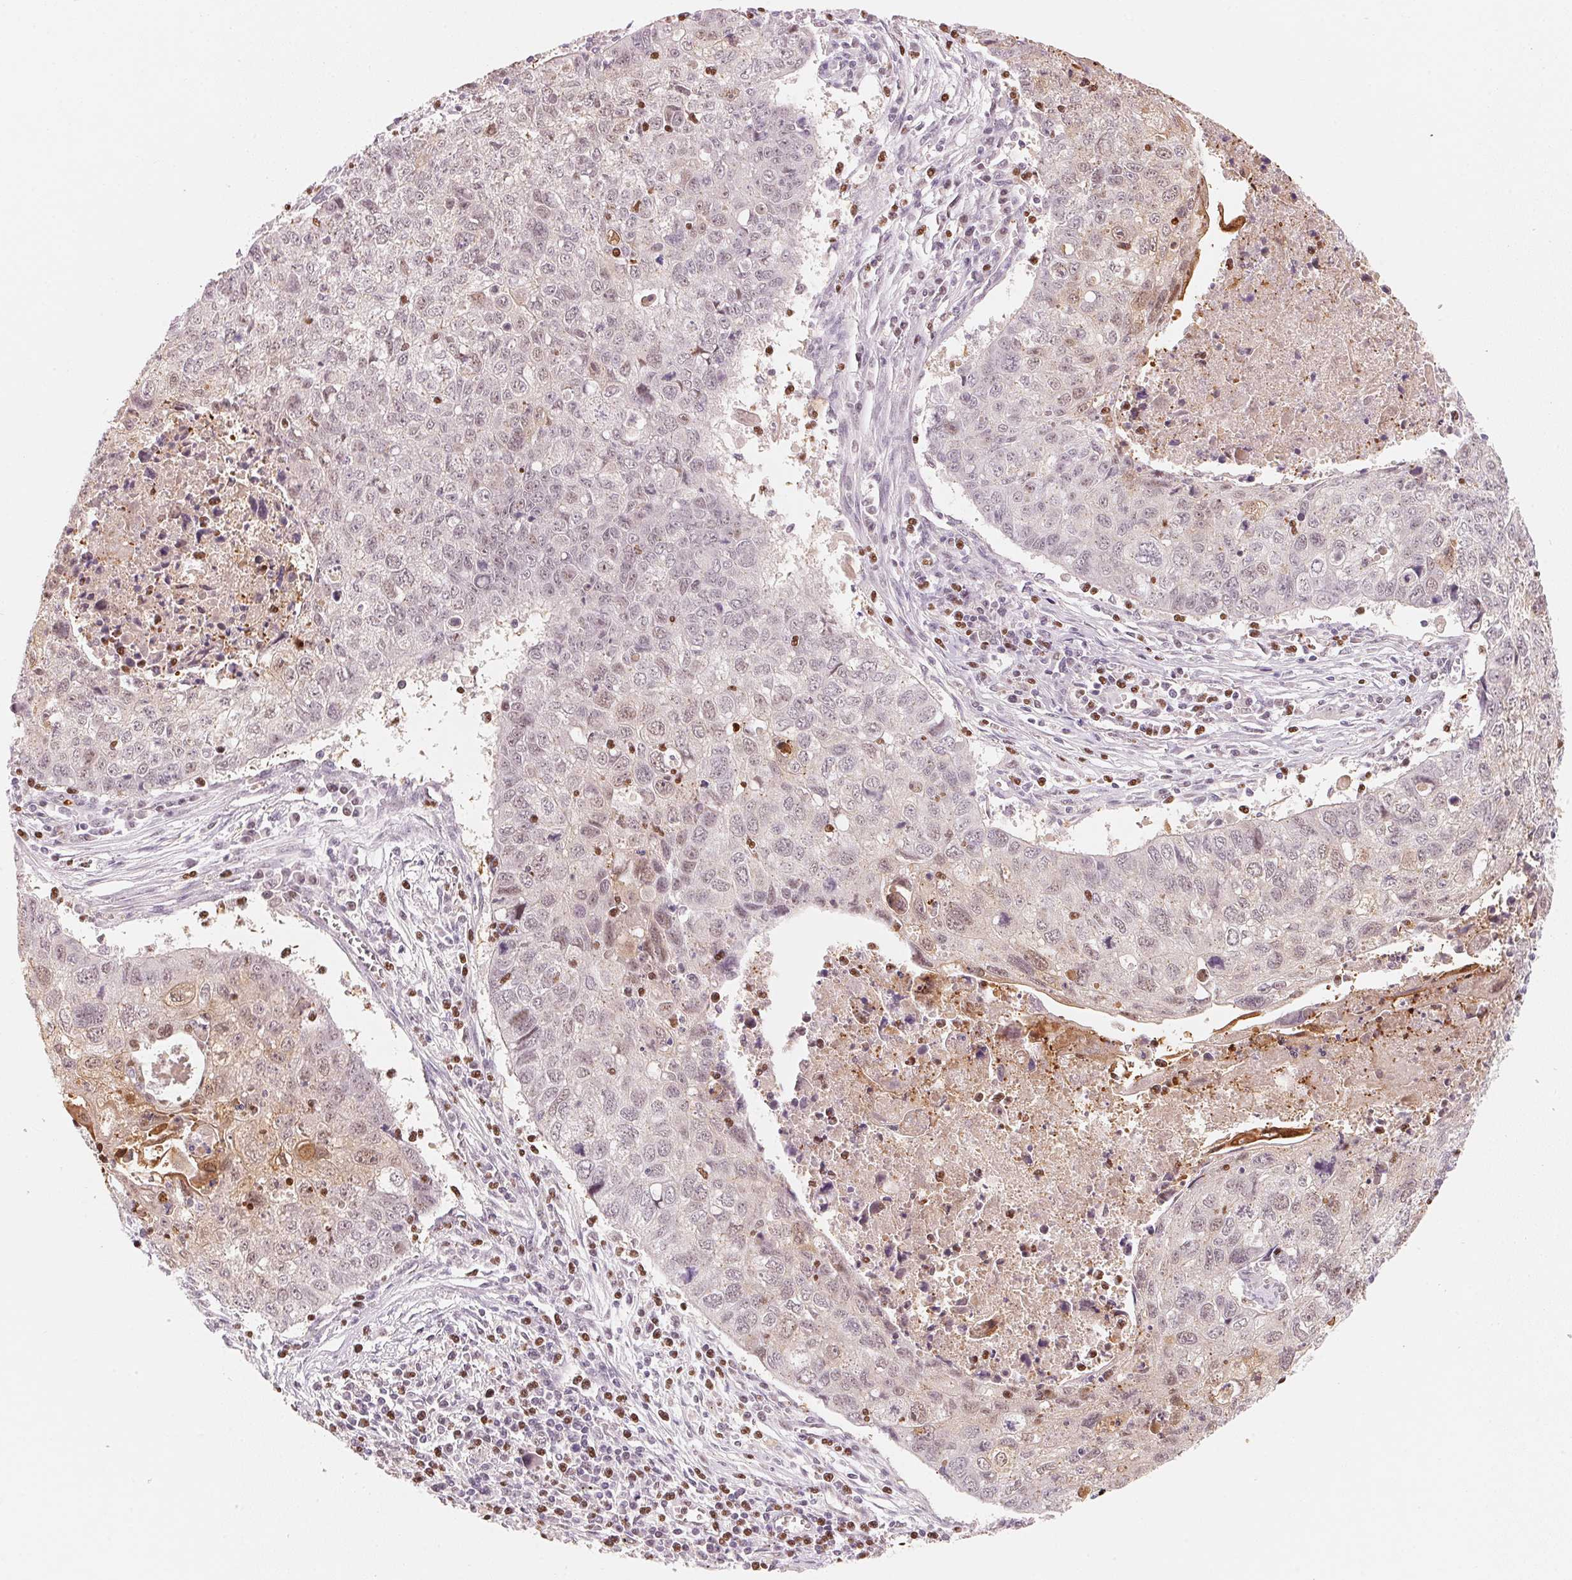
{"staining": {"intensity": "weak", "quantity": "<25%", "location": "cytoplasmic/membranous,nuclear"}, "tissue": "lung cancer", "cell_type": "Tumor cells", "image_type": "cancer", "snomed": [{"axis": "morphology", "description": "Normal morphology"}, {"axis": "morphology", "description": "Aneuploidy"}, {"axis": "morphology", "description": "Squamous cell carcinoma, NOS"}, {"axis": "topography", "description": "Lymph node"}, {"axis": "topography", "description": "Lung"}], "caption": "Squamous cell carcinoma (lung) stained for a protein using immunohistochemistry reveals no positivity tumor cells.", "gene": "ARHGAP22", "patient": {"sex": "female", "age": 76}}